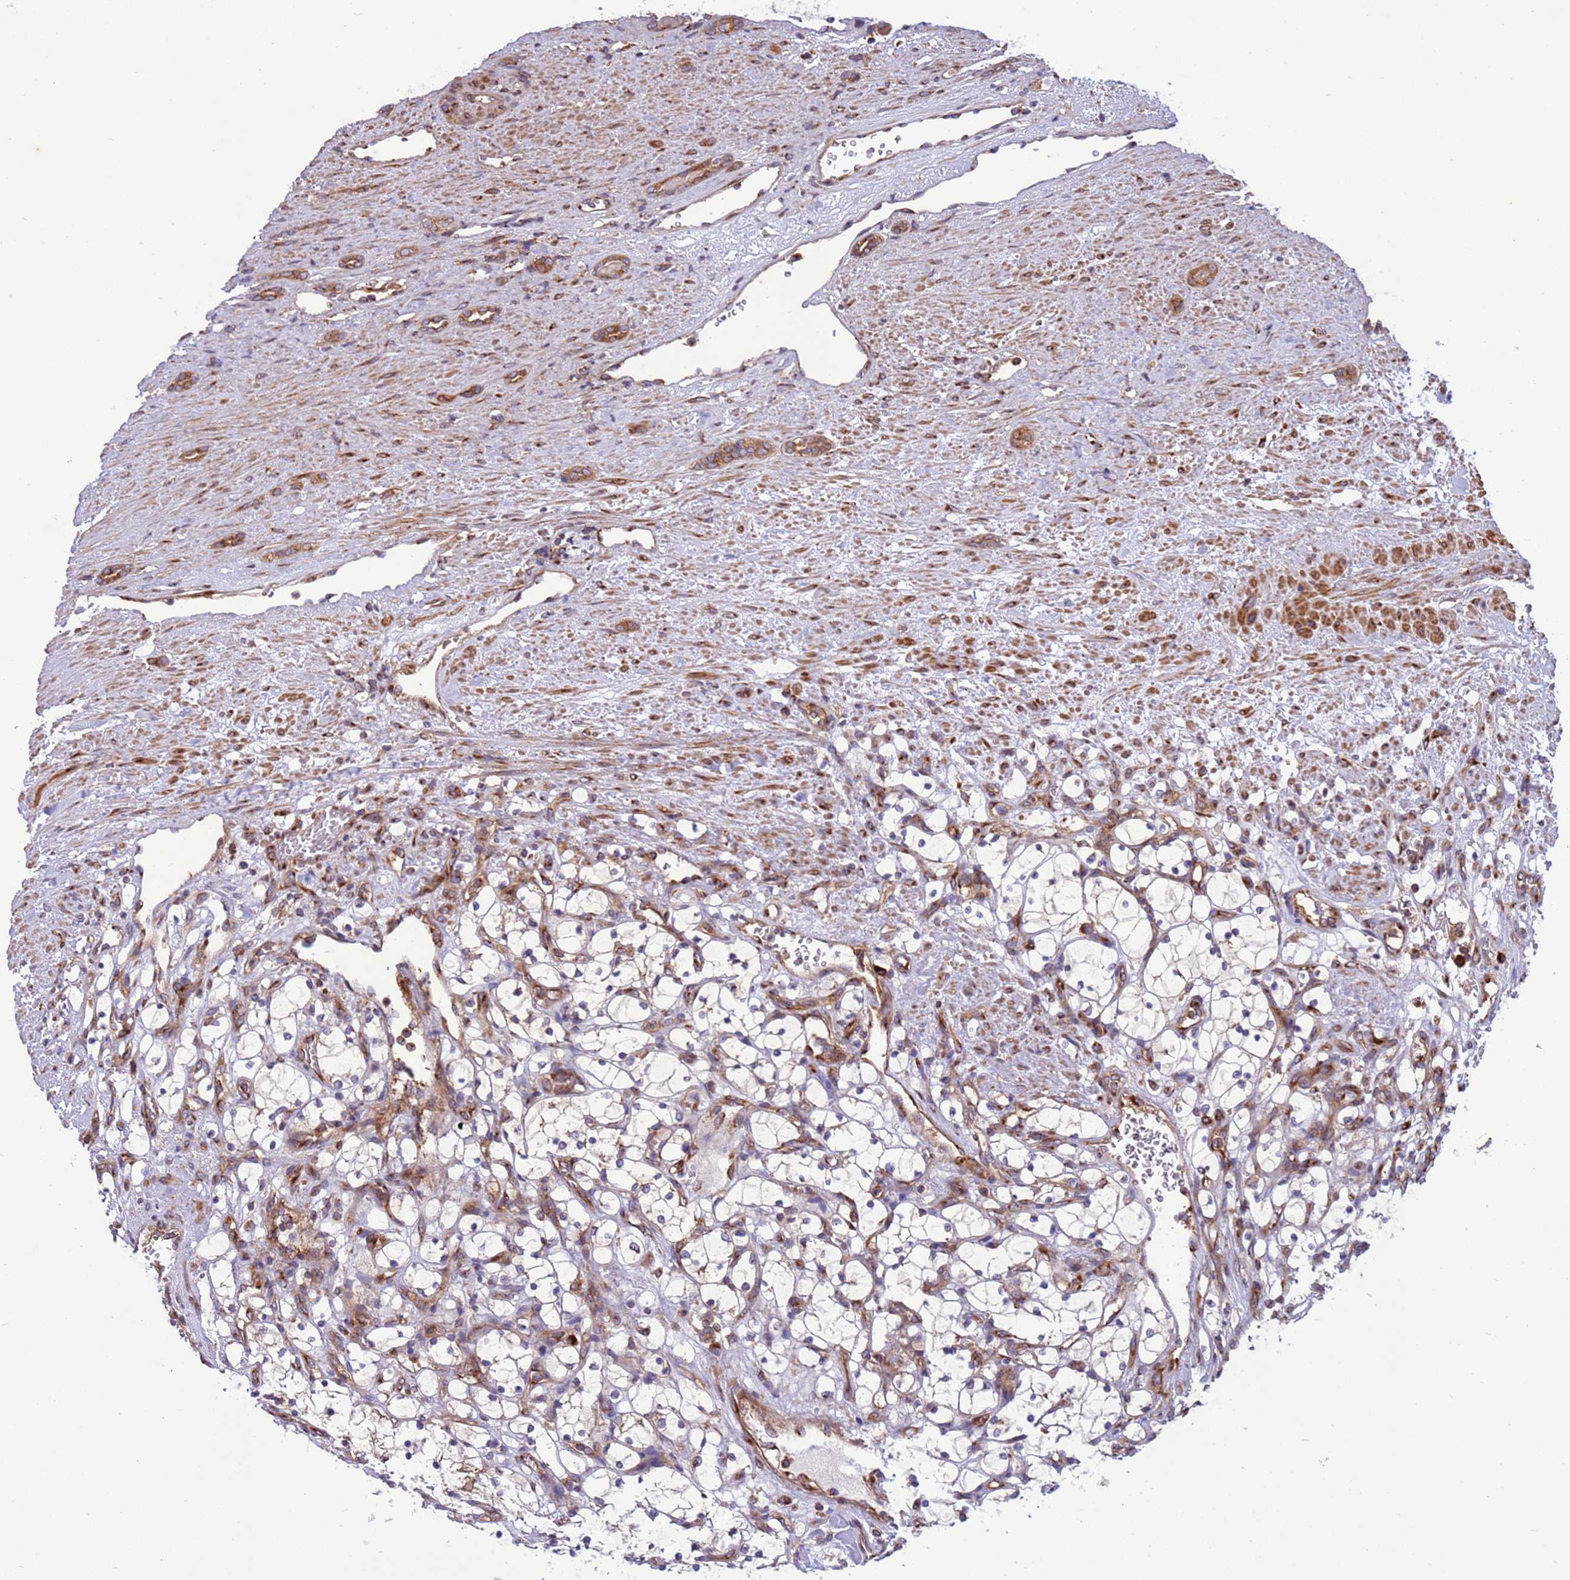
{"staining": {"intensity": "negative", "quantity": "none", "location": "none"}, "tissue": "renal cancer", "cell_type": "Tumor cells", "image_type": "cancer", "snomed": [{"axis": "morphology", "description": "Adenocarcinoma, NOS"}, {"axis": "topography", "description": "Kidney"}], "caption": "DAB (3,3'-diaminobenzidine) immunohistochemical staining of renal adenocarcinoma reveals no significant positivity in tumor cells.", "gene": "ZC3HAV1", "patient": {"sex": "female", "age": 69}}